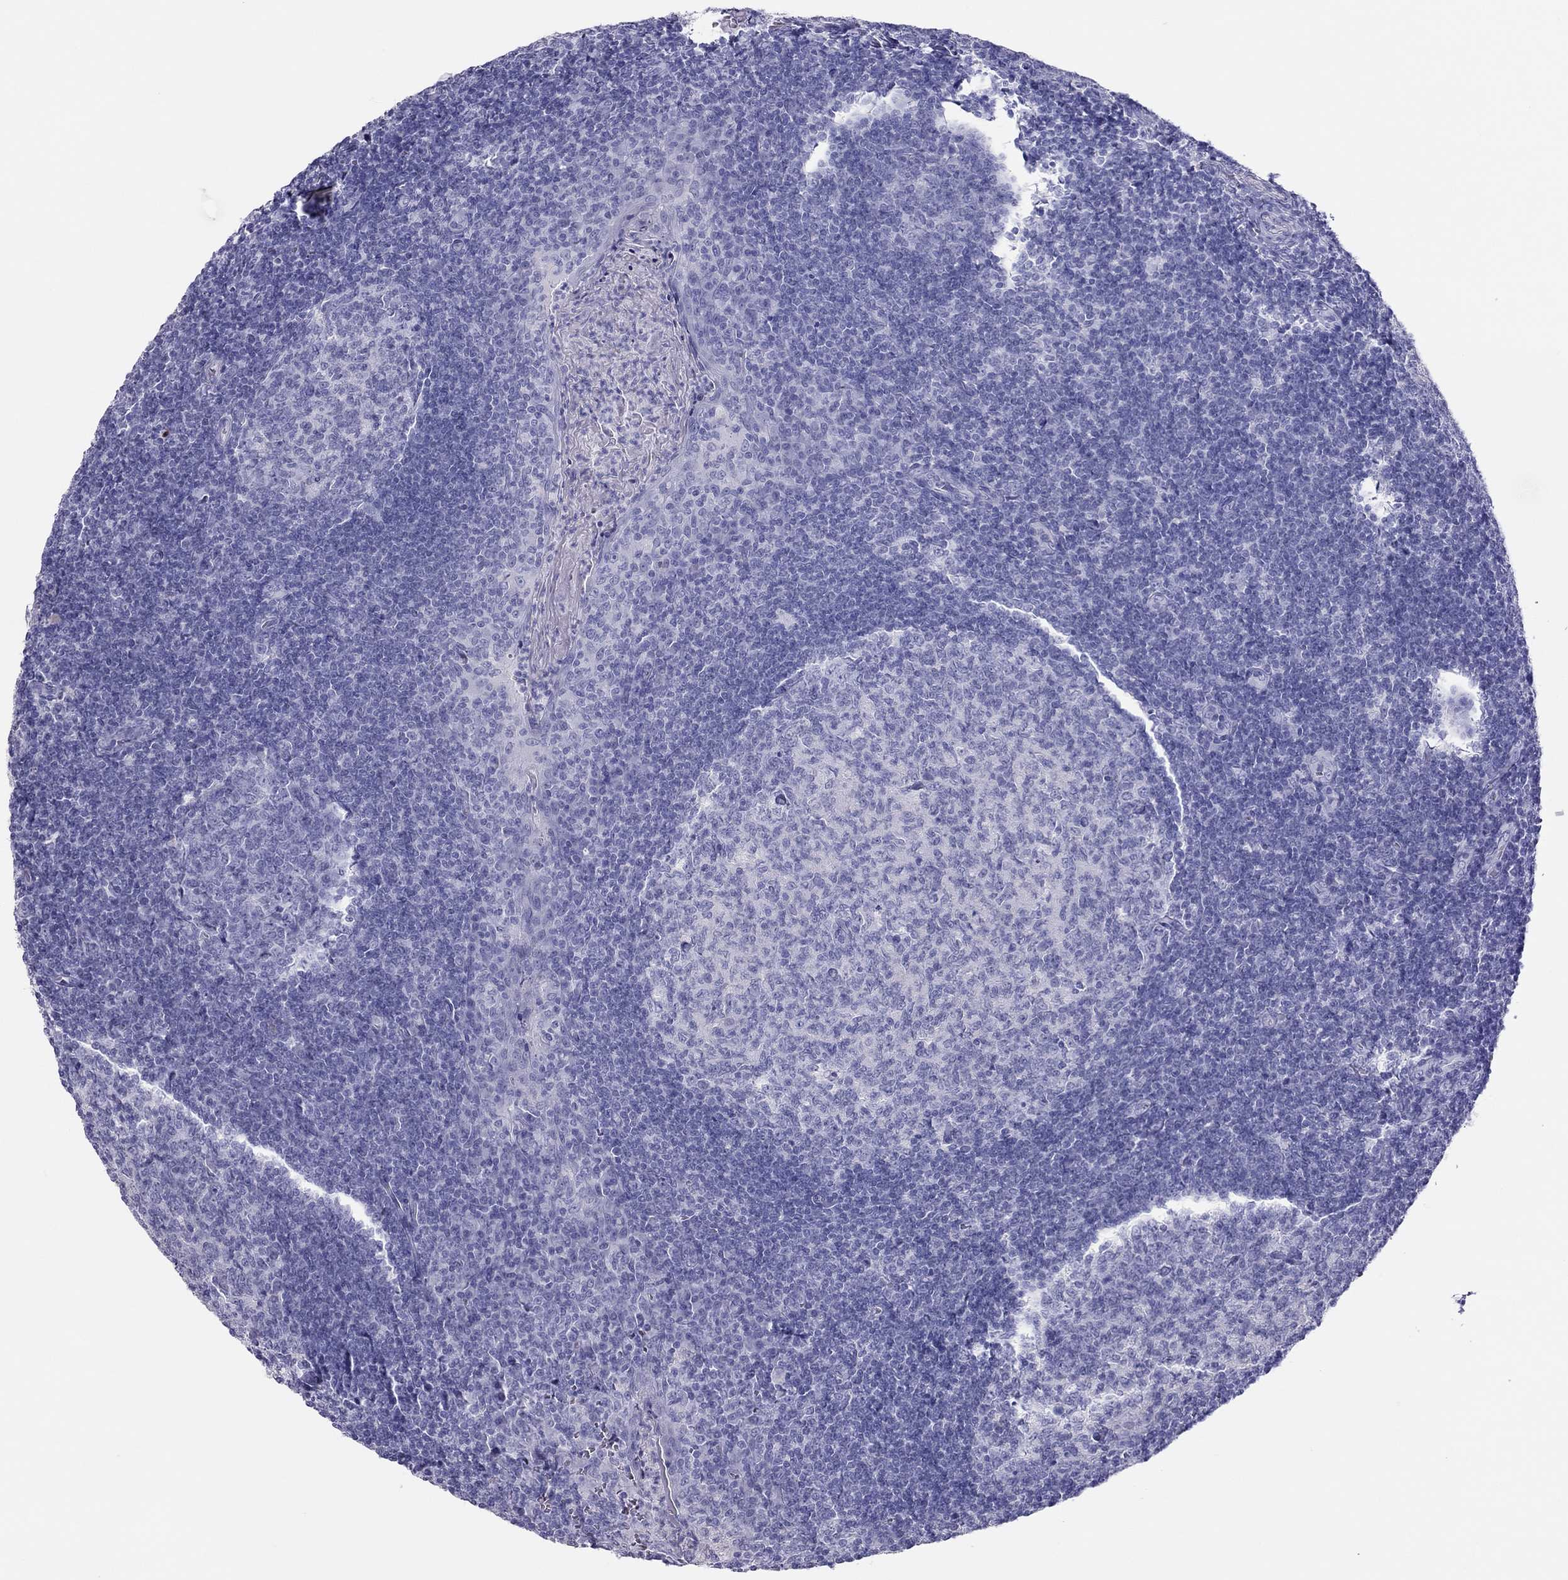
{"staining": {"intensity": "negative", "quantity": "none", "location": "none"}, "tissue": "tonsil", "cell_type": "Germinal center cells", "image_type": "normal", "snomed": [{"axis": "morphology", "description": "Normal tissue, NOS"}, {"axis": "topography", "description": "Tonsil"}], "caption": "This is an immunohistochemistry (IHC) photomicrograph of unremarkable human tonsil. There is no positivity in germinal center cells.", "gene": "TSHB", "patient": {"sex": "female", "age": 12}}